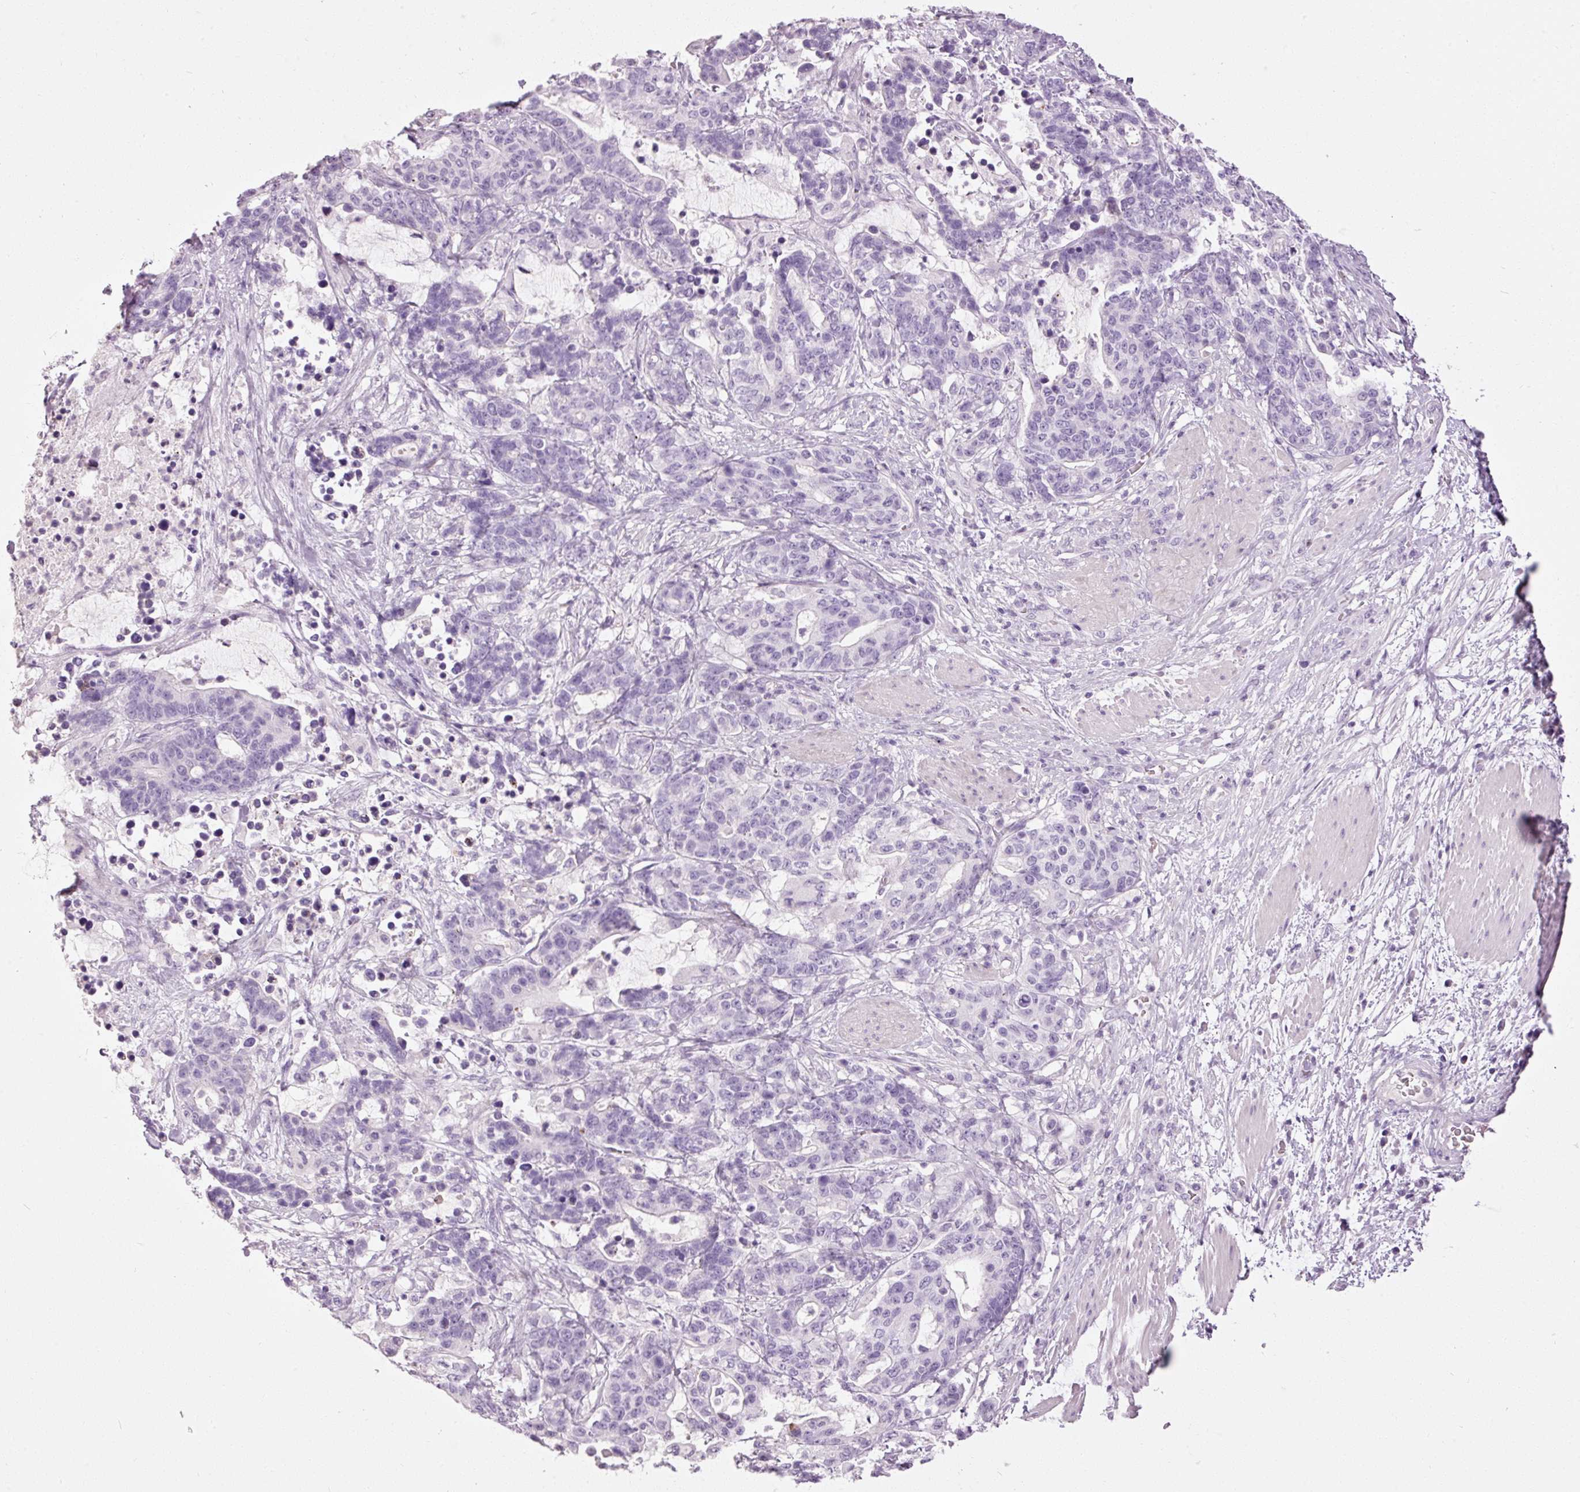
{"staining": {"intensity": "negative", "quantity": "none", "location": "none"}, "tissue": "stomach cancer", "cell_type": "Tumor cells", "image_type": "cancer", "snomed": [{"axis": "morphology", "description": "Normal tissue, NOS"}, {"axis": "morphology", "description": "Adenocarcinoma, NOS"}, {"axis": "topography", "description": "Stomach"}], "caption": "There is no significant expression in tumor cells of adenocarcinoma (stomach). Nuclei are stained in blue.", "gene": "MUC5AC", "patient": {"sex": "female", "age": 64}}